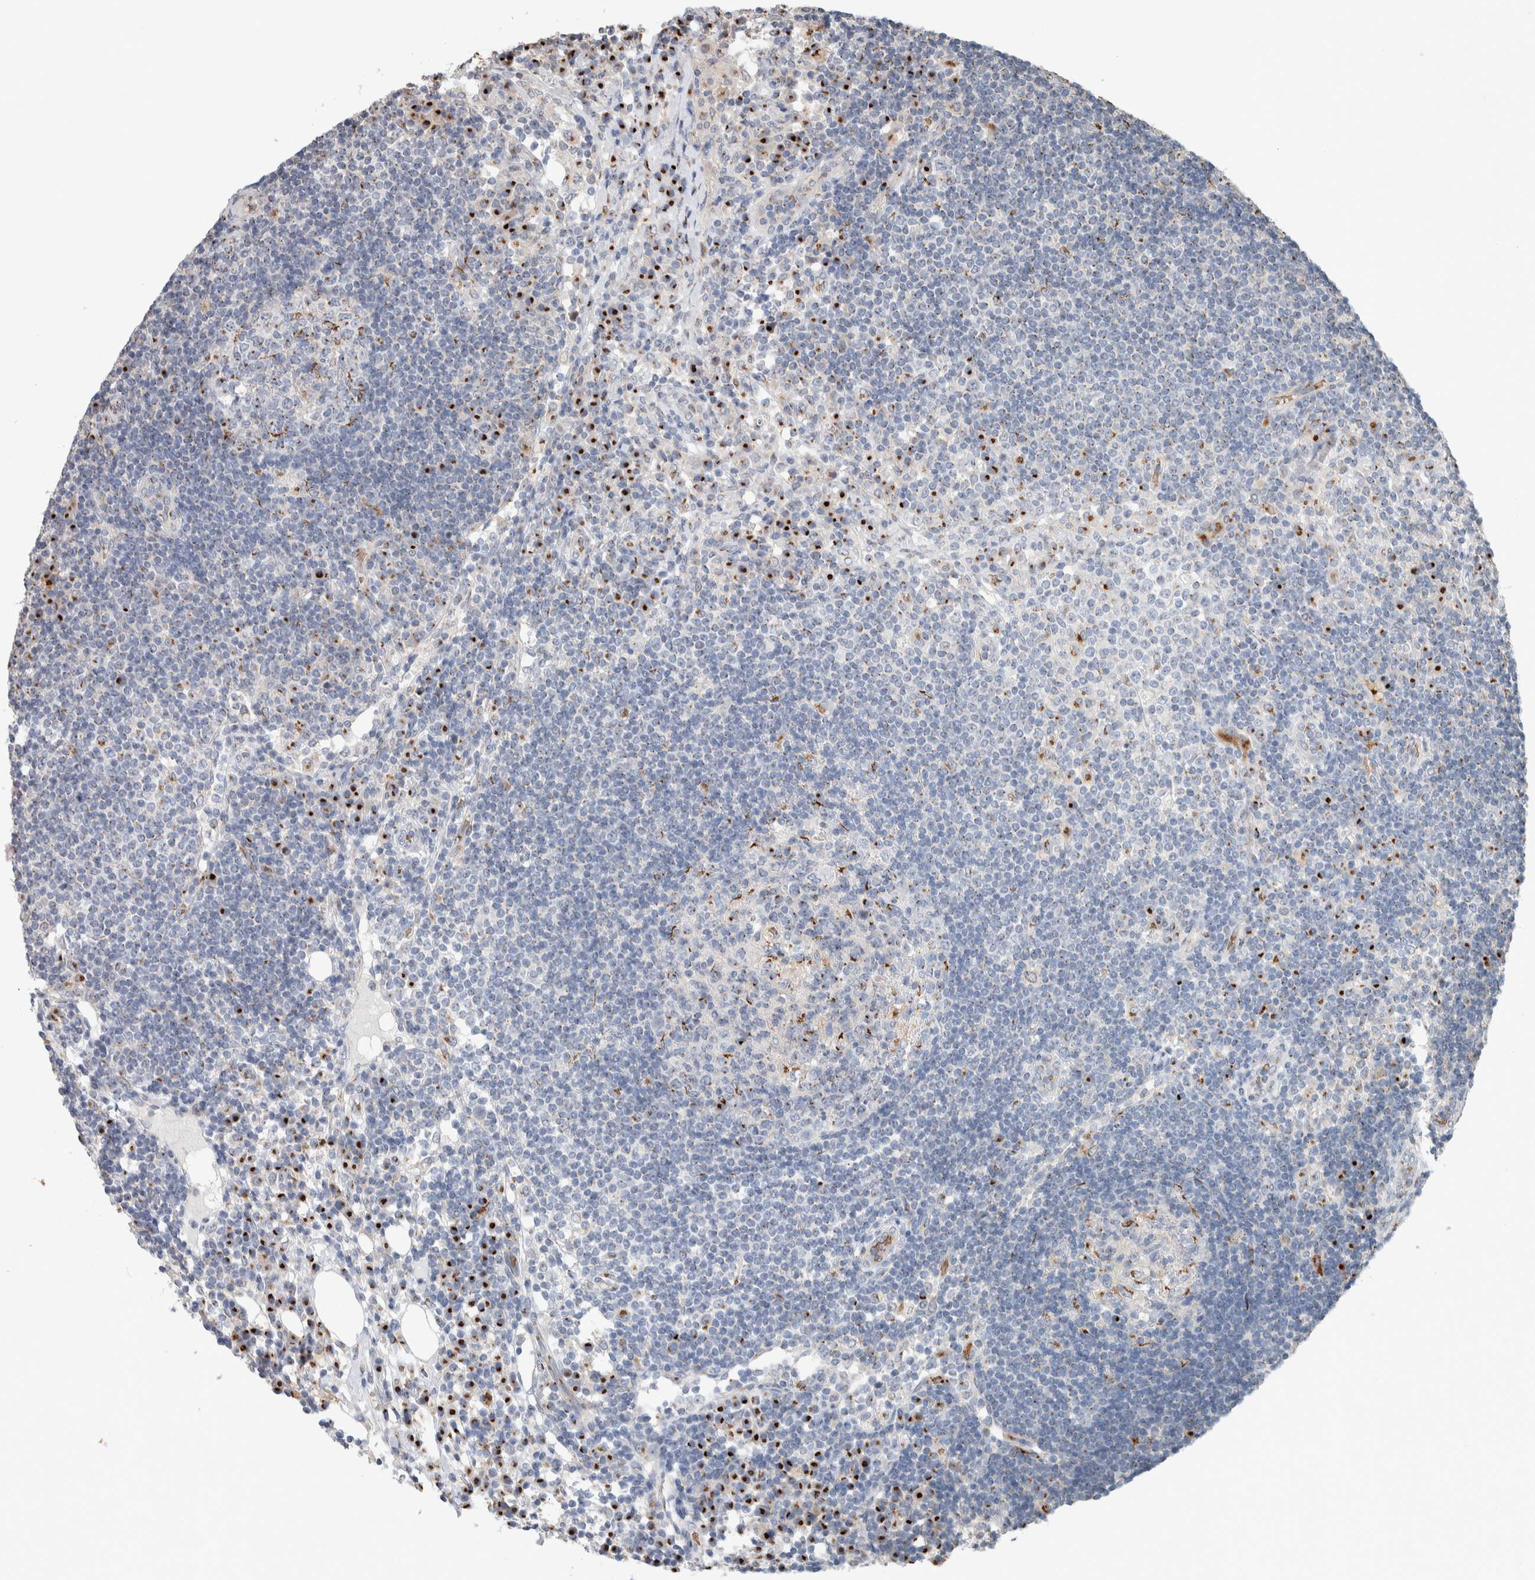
{"staining": {"intensity": "moderate", "quantity": "<25%", "location": "cytoplasmic/membranous"}, "tissue": "lymph node", "cell_type": "Germinal center cells", "image_type": "normal", "snomed": [{"axis": "morphology", "description": "Normal tissue, NOS"}, {"axis": "topography", "description": "Lymph node"}], "caption": "DAB immunohistochemical staining of benign human lymph node displays moderate cytoplasmic/membranous protein positivity in approximately <25% of germinal center cells.", "gene": "SLC38A10", "patient": {"sex": "female", "age": 53}}